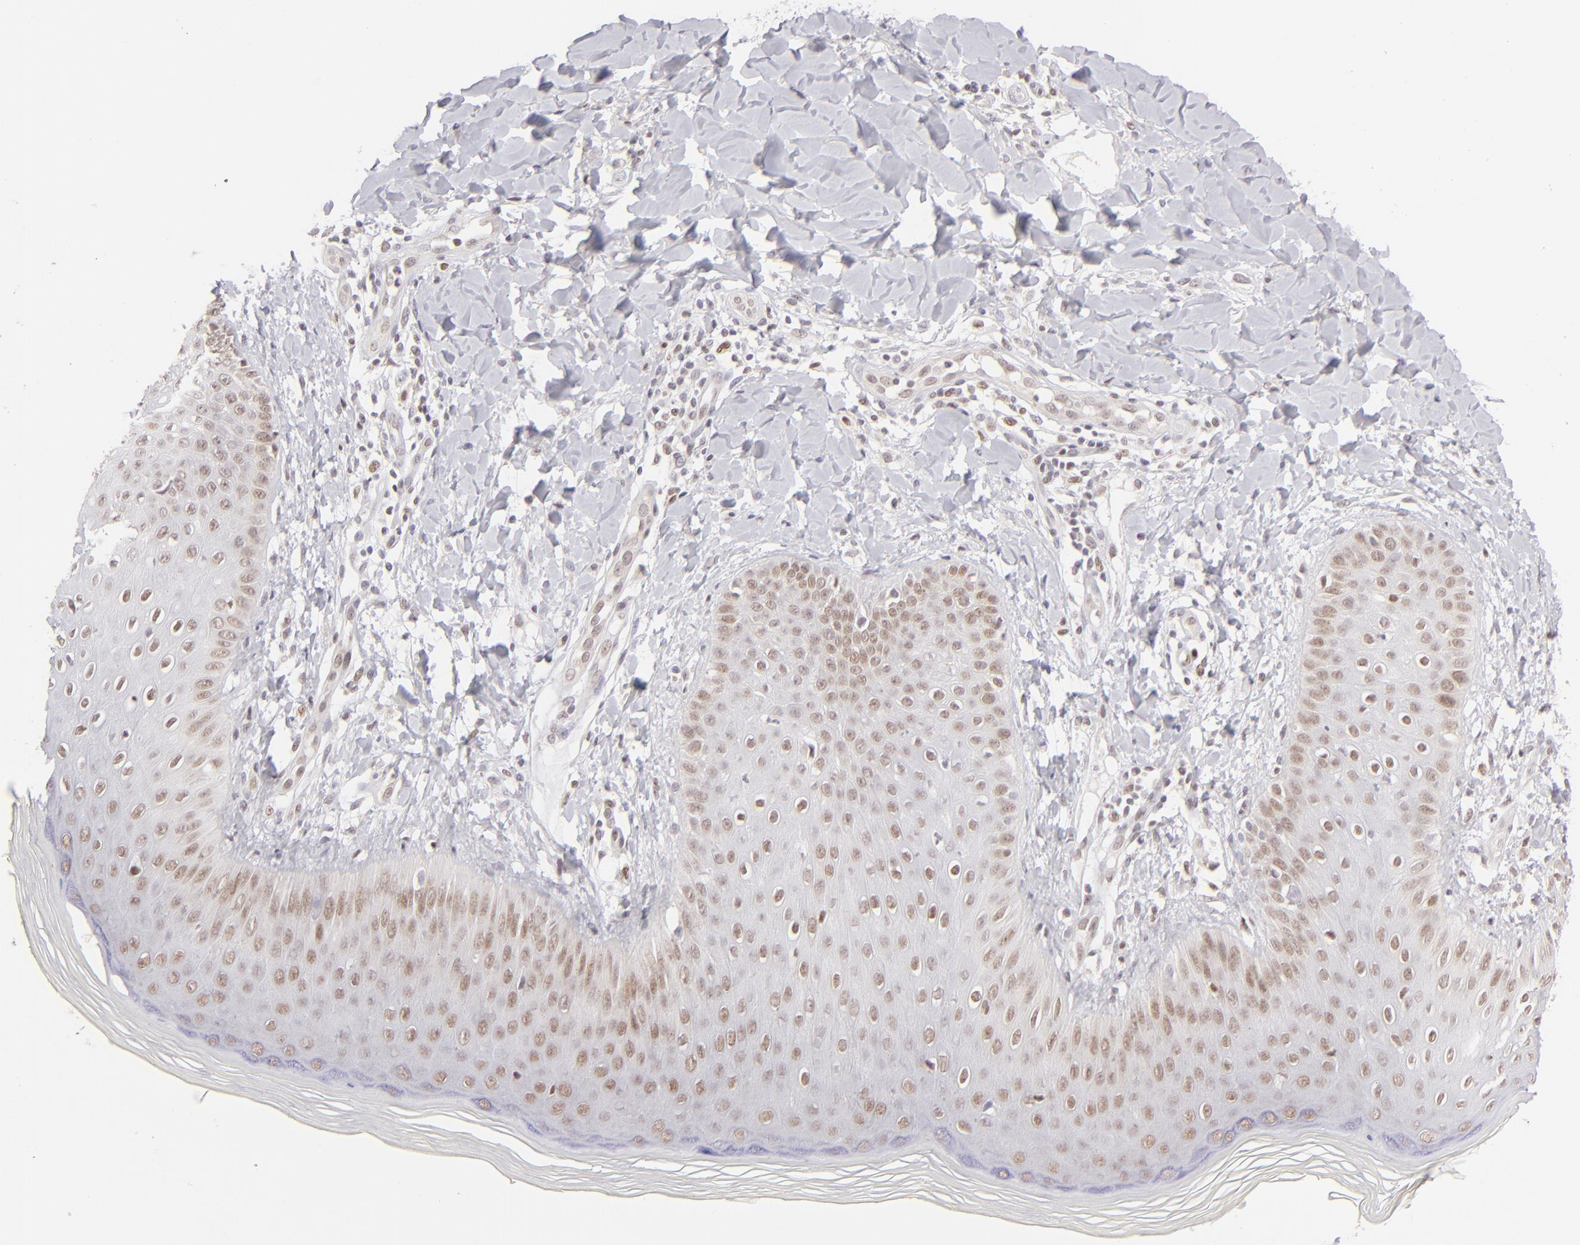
{"staining": {"intensity": "moderate", "quantity": "25%-75%", "location": "nuclear"}, "tissue": "skin", "cell_type": "Epidermal cells", "image_type": "normal", "snomed": [{"axis": "morphology", "description": "Normal tissue, NOS"}, {"axis": "morphology", "description": "Inflammation, NOS"}, {"axis": "topography", "description": "Soft tissue"}, {"axis": "topography", "description": "Anal"}], "caption": "Human skin stained with a protein marker reveals moderate staining in epidermal cells.", "gene": "POU2F1", "patient": {"sex": "female", "age": 15}}